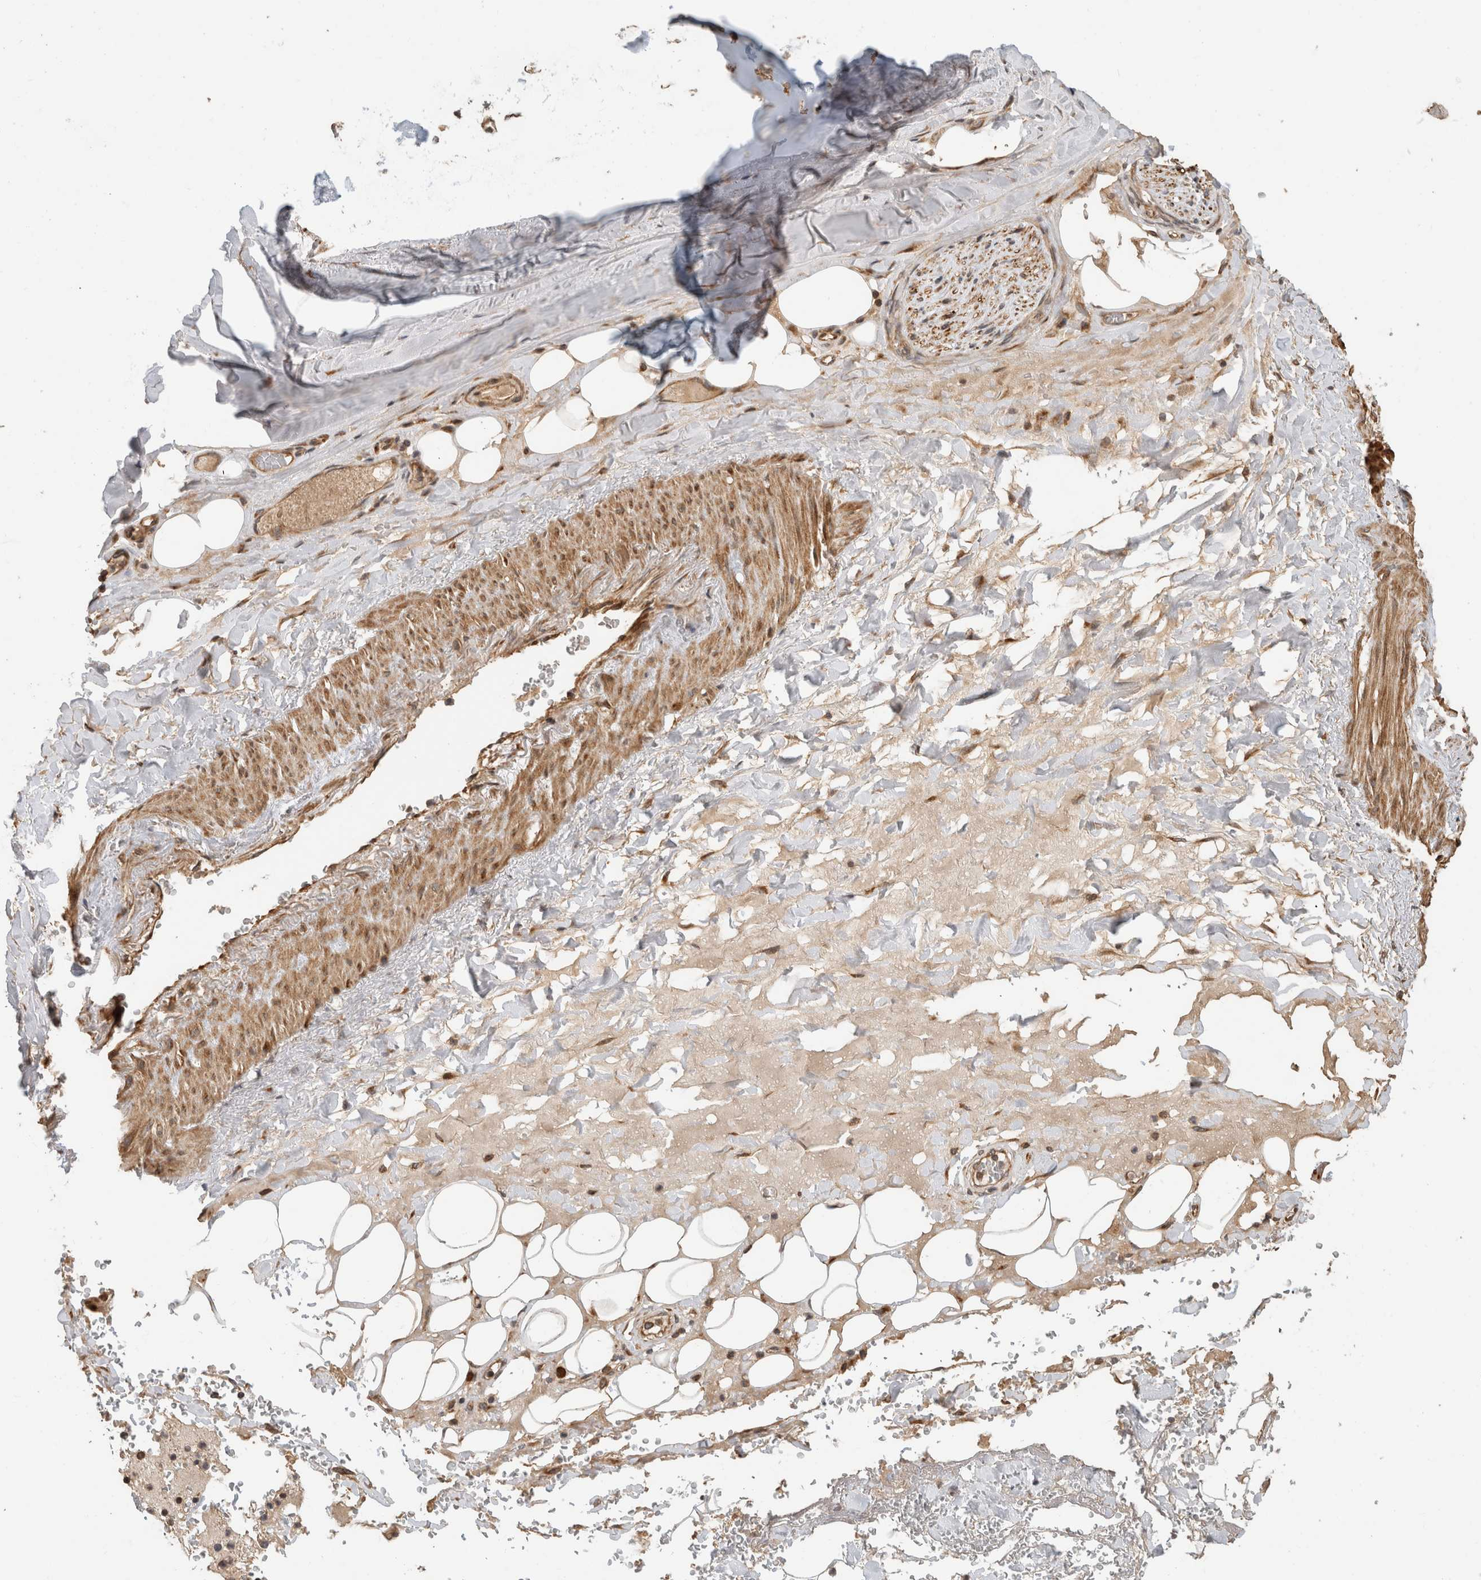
{"staining": {"intensity": "moderate", "quantity": ">75%", "location": "cytoplasmic/membranous,nuclear"}, "tissue": "adipose tissue", "cell_type": "Adipocytes", "image_type": "normal", "snomed": [{"axis": "morphology", "description": "Normal tissue, NOS"}, {"axis": "topography", "description": "Cartilage tissue"}], "caption": "IHC micrograph of unremarkable adipose tissue: adipose tissue stained using immunohistochemistry (IHC) demonstrates medium levels of moderate protein expression localized specifically in the cytoplasmic/membranous,nuclear of adipocytes, appearing as a cytoplasmic/membranous,nuclear brown color.", "gene": "PCDHB15", "patient": {"sex": "female", "age": 63}}